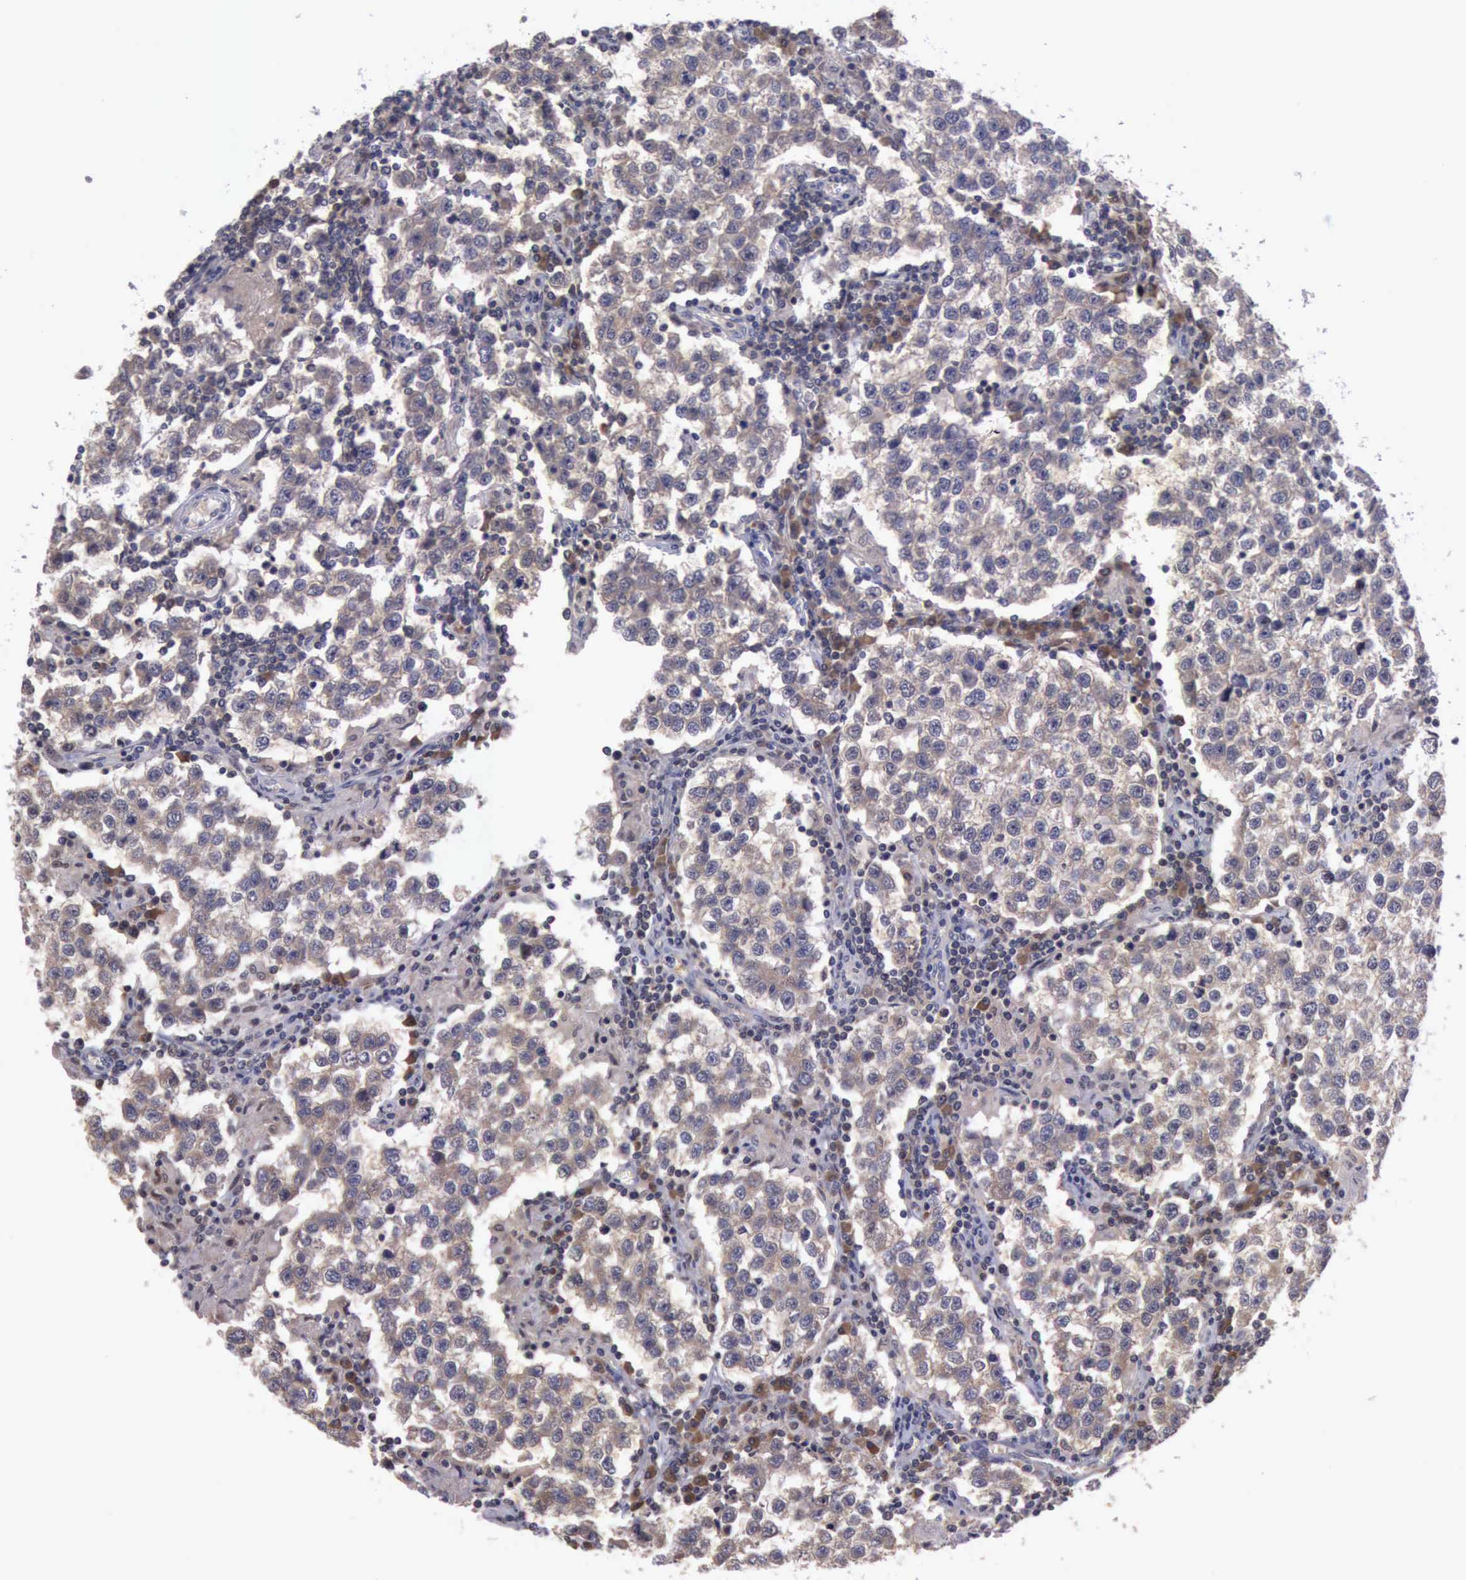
{"staining": {"intensity": "negative", "quantity": "none", "location": "none"}, "tissue": "testis cancer", "cell_type": "Tumor cells", "image_type": "cancer", "snomed": [{"axis": "morphology", "description": "Seminoma, NOS"}, {"axis": "topography", "description": "Testis"}], "caption": "Tumor cells are negative for protein expression in human testis cancer (seminoma). (Stains: DAB immunohistochemistry with hematoxylin counter stain, Microscopy: brightfield microscopy at high magnification).", "gene": "RAB39B", "patient": {"sex": "male", "age": 36}}